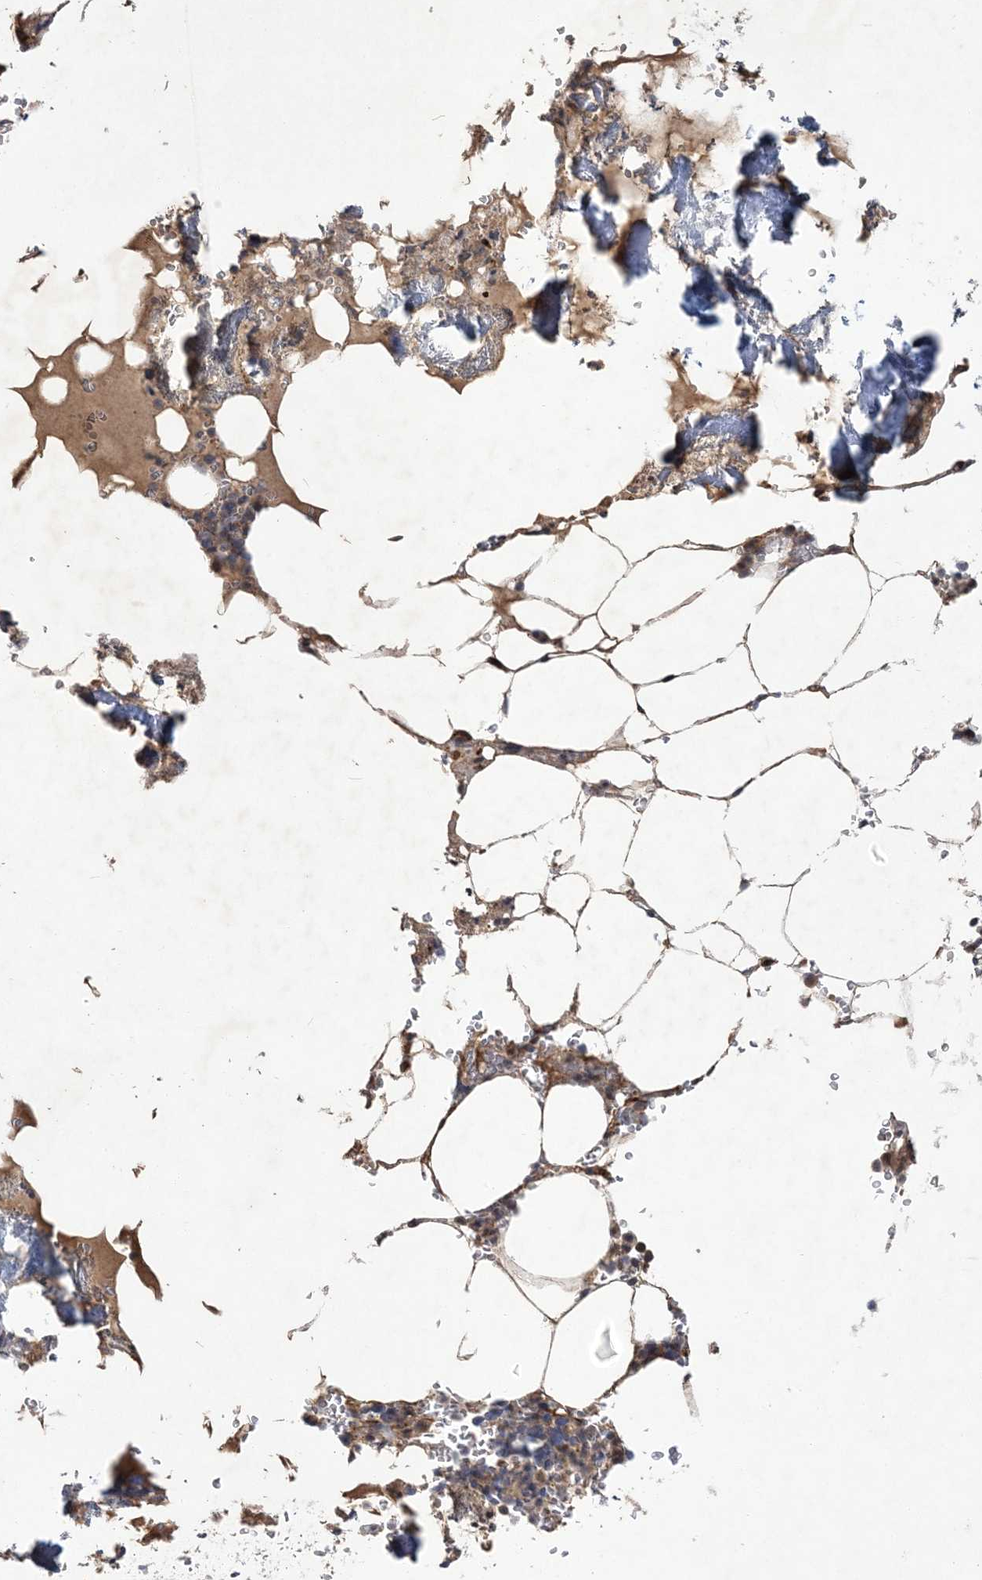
{"staining": {"intensity": "weak", "quantity": "<25%", "location": "cytoplasmic/membranous"}, "tissue": "bone marrow", "cell_type": "Hematopoietic cells", "image_type": "normal", "snomed": [{"axis": "morphology", "description": "Normal tissue, NOS"}, {"axis": "topography", "description": "Bone marrow"}], "caption": "There is no significant positivity in hematopoietic cells of bone marrow. (Brightfield microscopy of DAB (3,3'-diaminobenzidine) immunohistochemistry at high magnification).", "gene": "RNF25", "patient": {"sex": "male", "age": 70}}